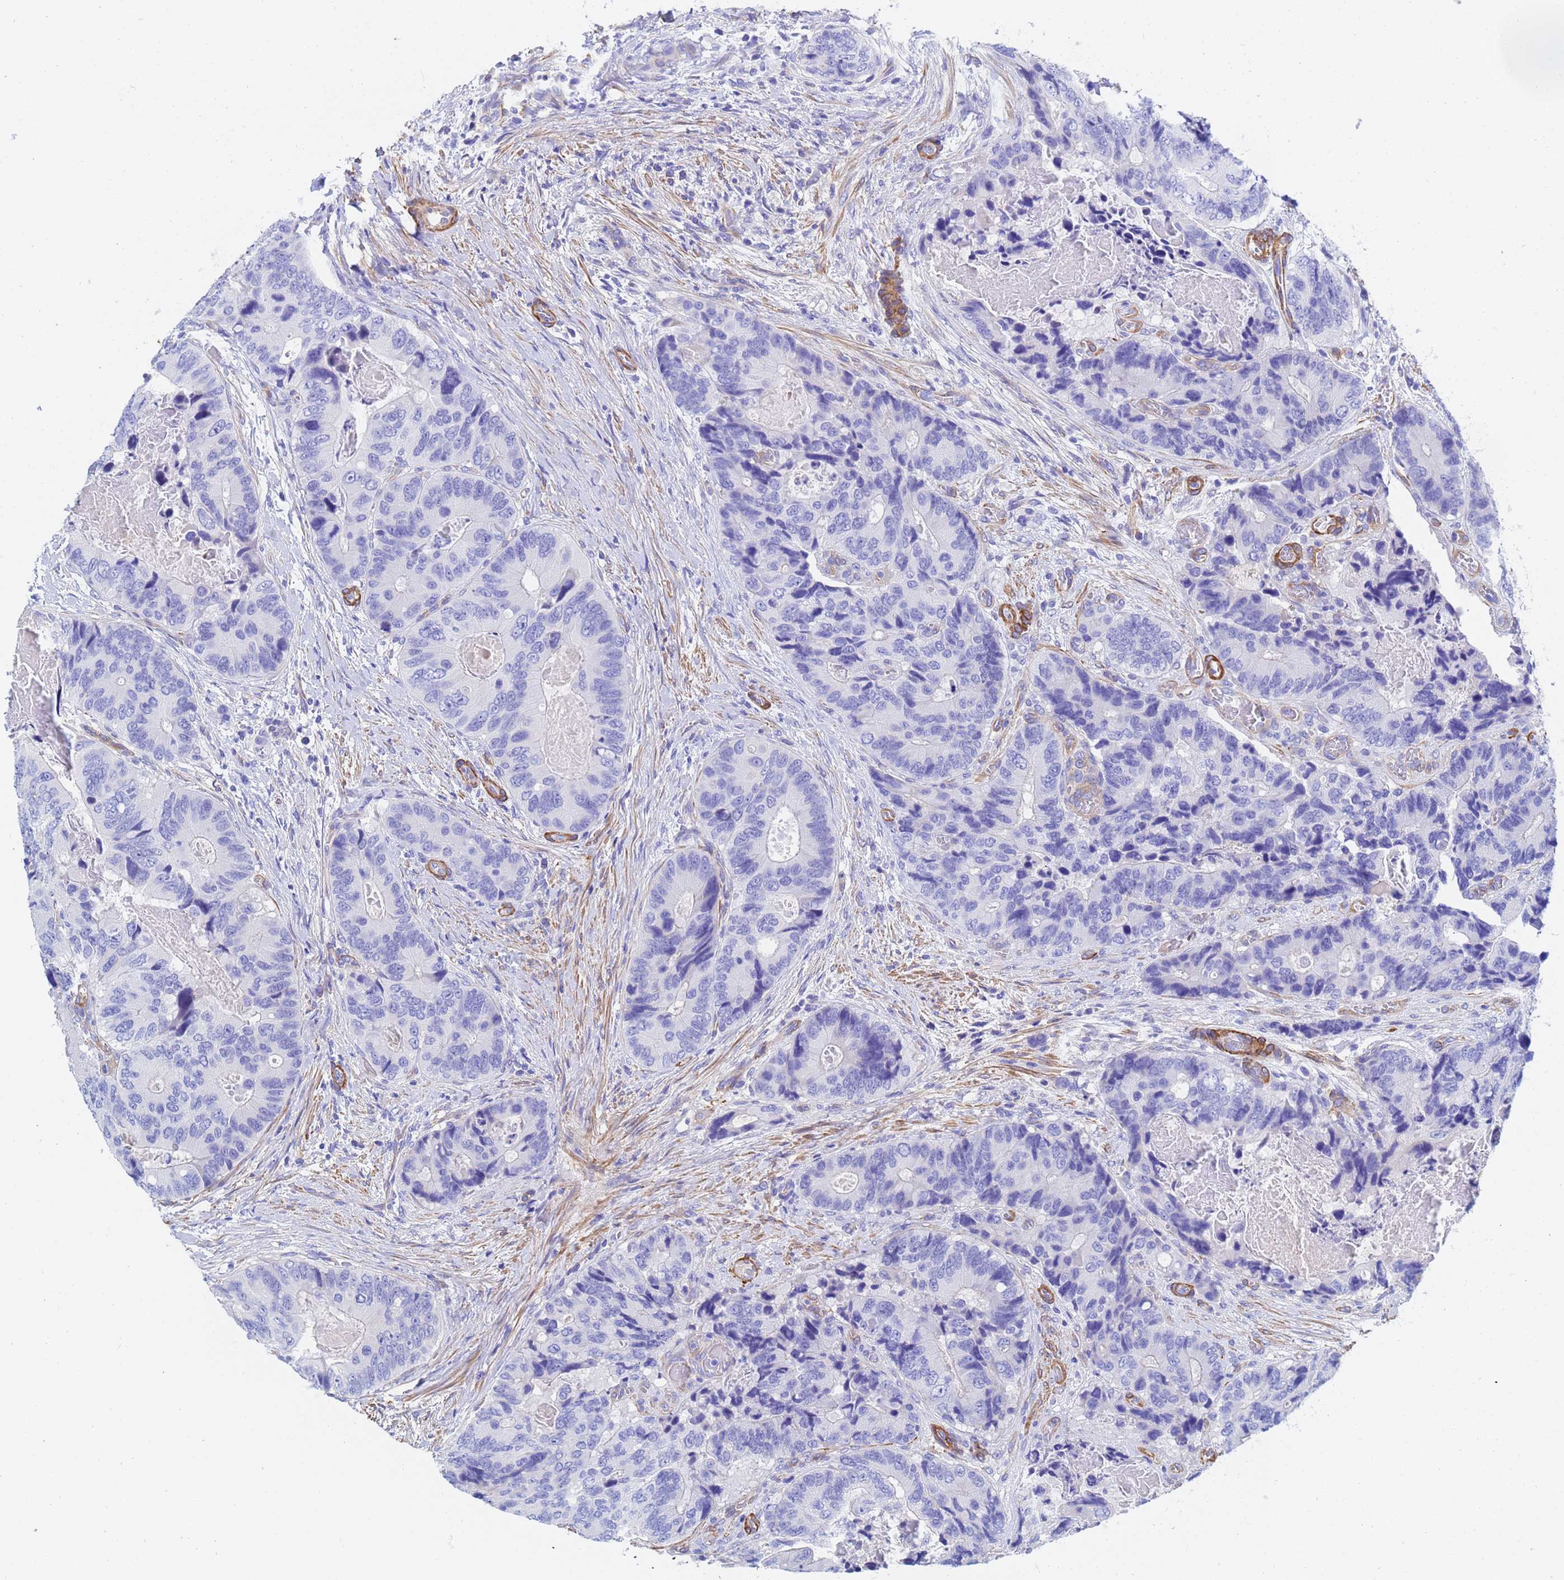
{"staining": {"intensity": "negative", "quantity": "none", "location": "none"}, "tissue": "colorectal cancer", "cell_type": "Tumor cells", "image_type": "cancer", "snomed": [{"axis": "morphology", "description": "Adenocarcinoma, NOS"}, {"axis": "topography", "description": "Colon"}], "caption": "Tumor cells are negative for protein expression in human colorectal cancer (adenocarcinoma). (Brightfield microscopy of DAB immunohistochemistry (IHC) at high magnification).", "gene": "CST4", "patient": {"sex": "male", "age": 84}}